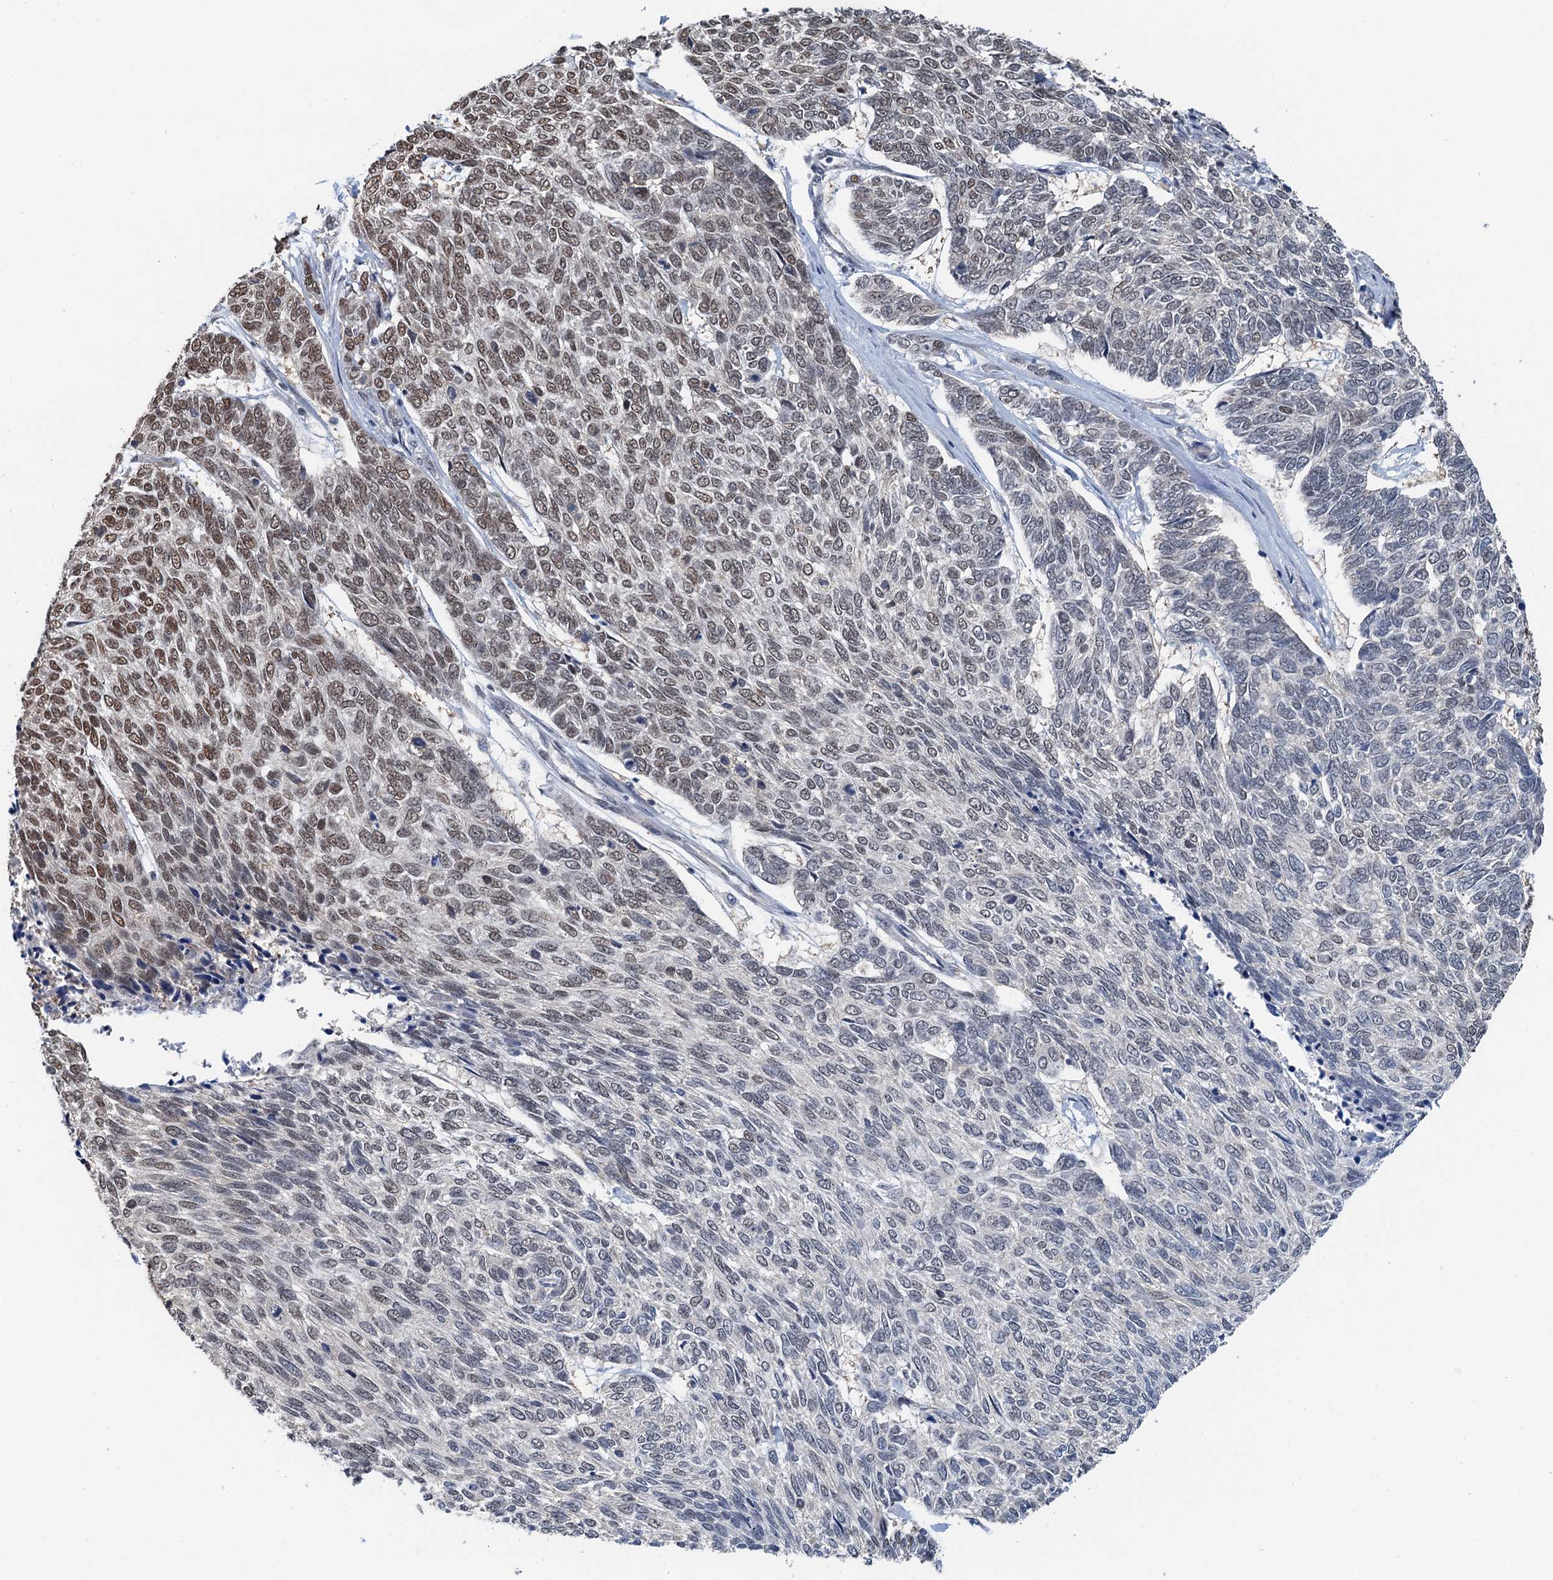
{"staining": {"intensity": "moderate", "quantity": "25%-75%", "location": "nuclear"}, "tissue": "skin cancer", "cell_type": "Tumor cells", "image_type": "cancer", "snomed": [{"axis": "morphology", "description": "Basal cell carcinoma"}, {"axis": "topography", "description": "Skin"}], "caption": "Immunohistochemical staining of human skin basal cell carcinoma shows medium levels of moderate nuclear protein positivity in approximately 25%-75% of tumor cells. The protein is stained brown, and the nuclei are stained in blue (DAB IHC with brightfield microscopy, high magnification).", "gene": "CFDP1", "patient": {"sex": "female", "age": 65}}